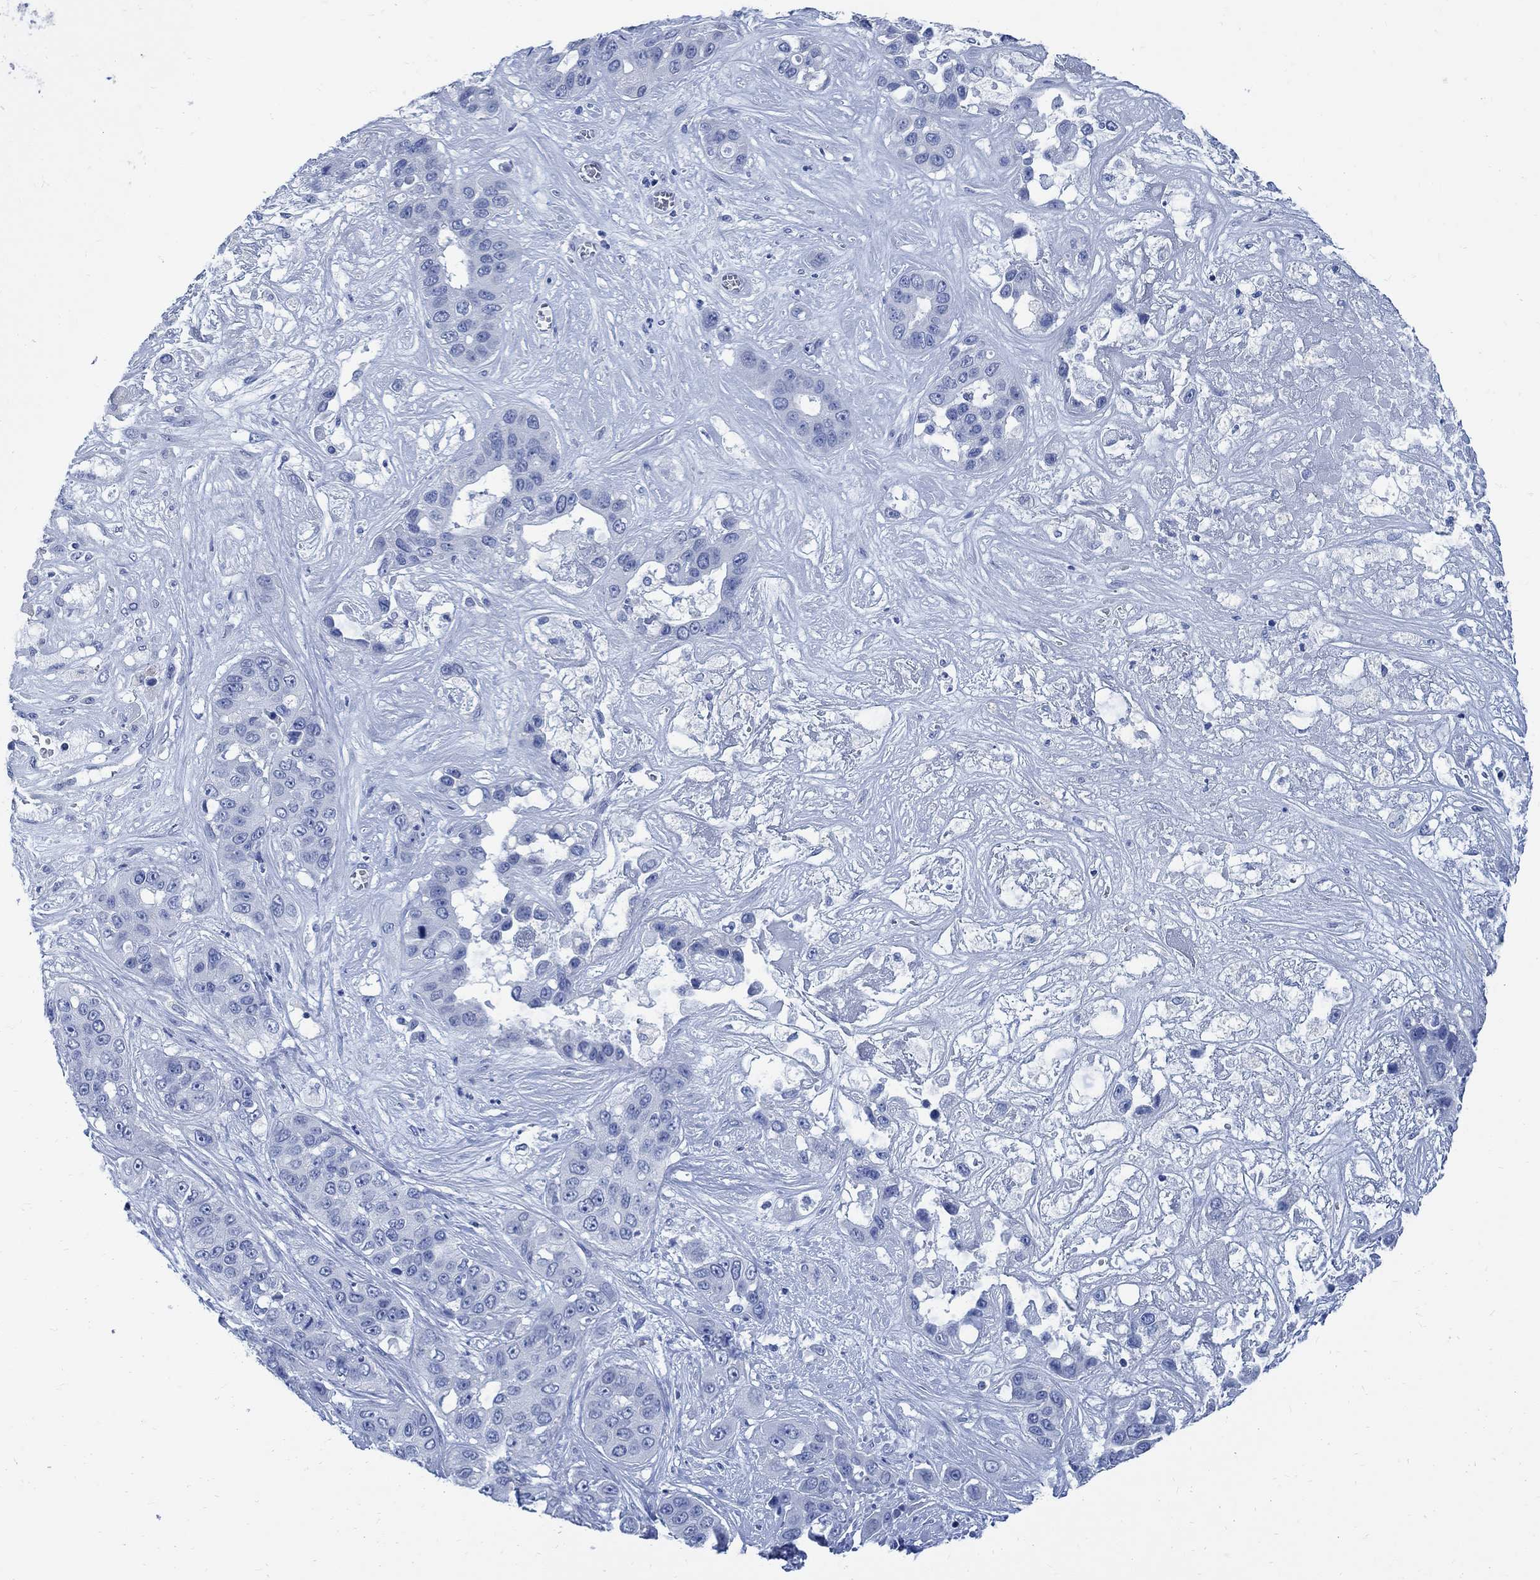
{"staining": {"intensity": "negative", "quantity": "none", "location": "none"}, "tissue": "liver cancer", "cell_type": "Tumor cells", "image_type": "cancer", "snomed": [{"axis": "morphology", "description": "Cholangiocarcinoma"}, {"axis": "topography", "description": "Liver"}], "caption": "Tumor cells show no significant staining in cholangiocarcinoma (liver).", "gene": "CAMK2N1", "patient": {"sex": "female", "age": 52}}